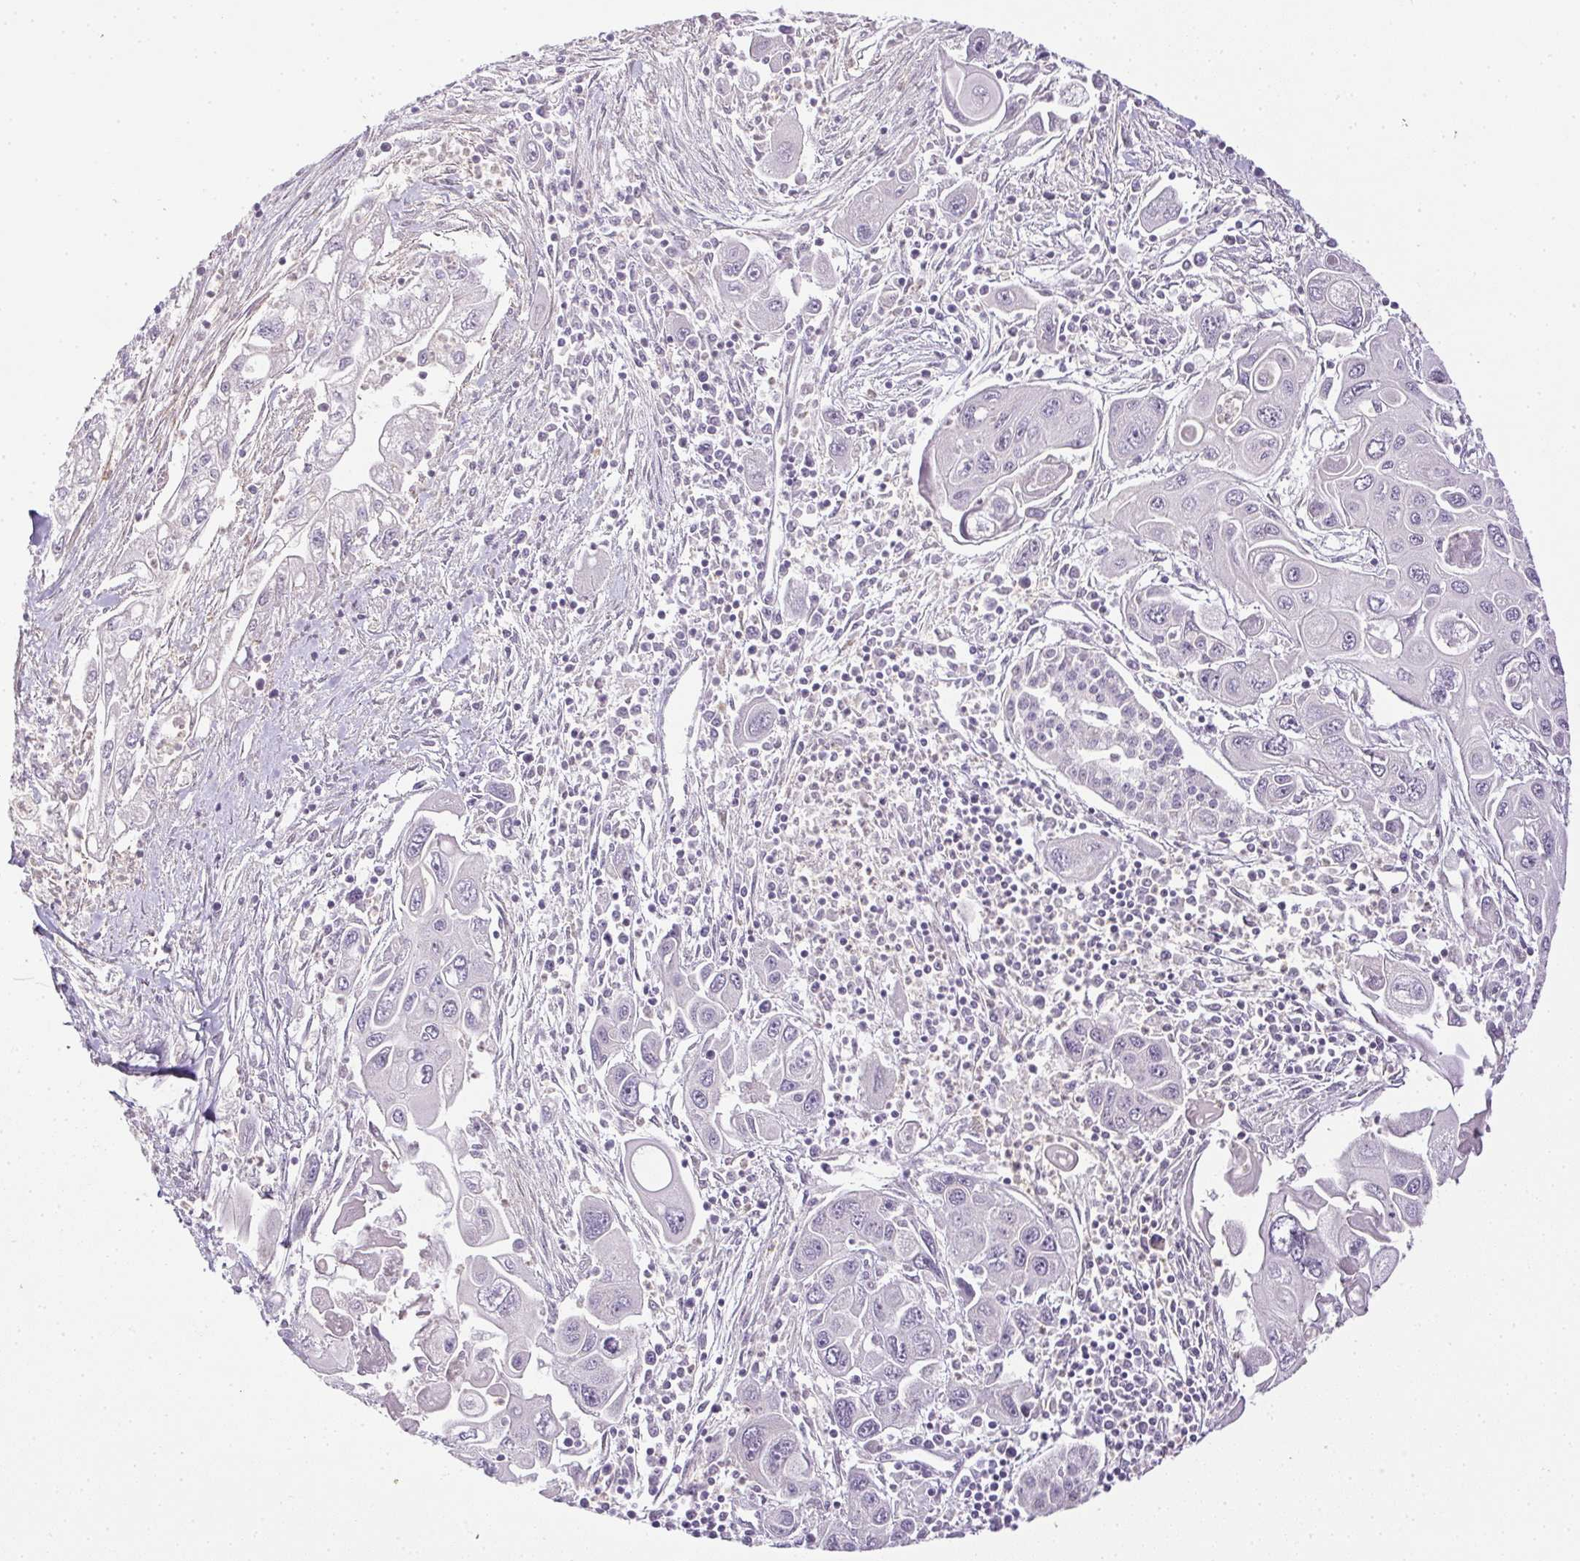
{"staining": {"intensity": "negative", "quantity": "none", "location": "none"}, "tissue": "pancreatic cancer", "cell_type": "Tumor cells", "image_type": "cancer", "snomed": [{"axis": "morphology", "description": "Adenocarcinoma, NOS"}, {"axis": "topography", "description": "Pancreas"}], "caption": "This is an immunohistochemistry (IHC) histopathology image of adenocarcinoma (pancreatic). There is no expression in tumor cells.", "gene": "PRL", "patient": {"sex": "male", "age": 70}}